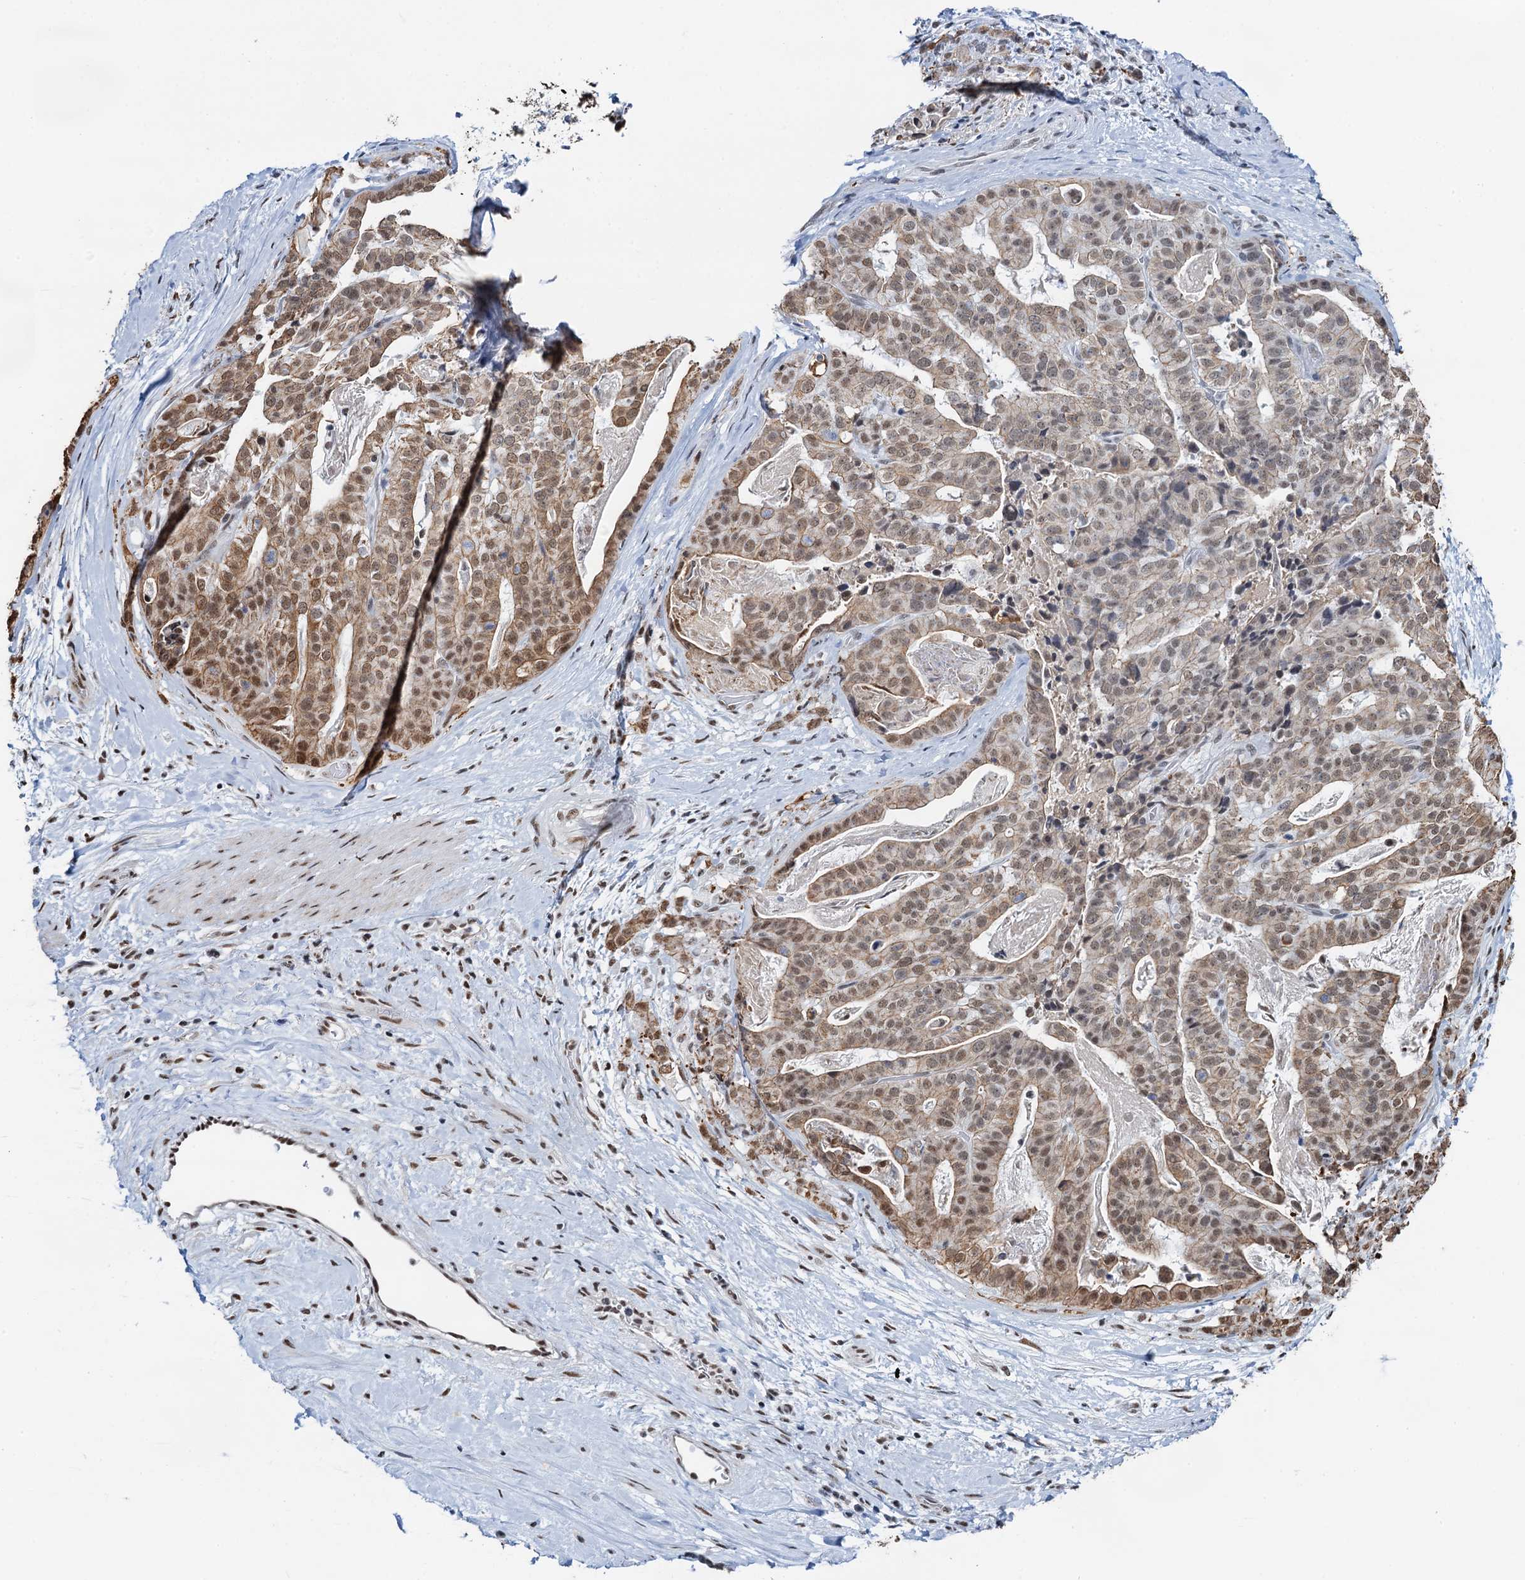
{"staining": {"intensity": "moderate", "quantity": "25%-75%", "location": "cytoplasmic/membranous,nuclear"}, "tissue": "stomach cancer", "cell_type": "Tumor cells", "image_type": "cancer", "snomed": [{"axis": "morphology", "description": "Adenocarcinoma, NOS"}, {"axis": "topography", "description": "Stomach"}], "caption": "High-power microscopy captured an immunohistochemistry photomicrograph of stomach cancer, revealing moderate cytoplasmic/membranous and nuclear positivity in about 25%-75% of tumor cells. Using DAB (brown) and hematoxylin (blue) stains, captured at high magnification using brightfield microscopy.", "gene": "ZNF609", "patient": {"sex": "male", "age": 48}}